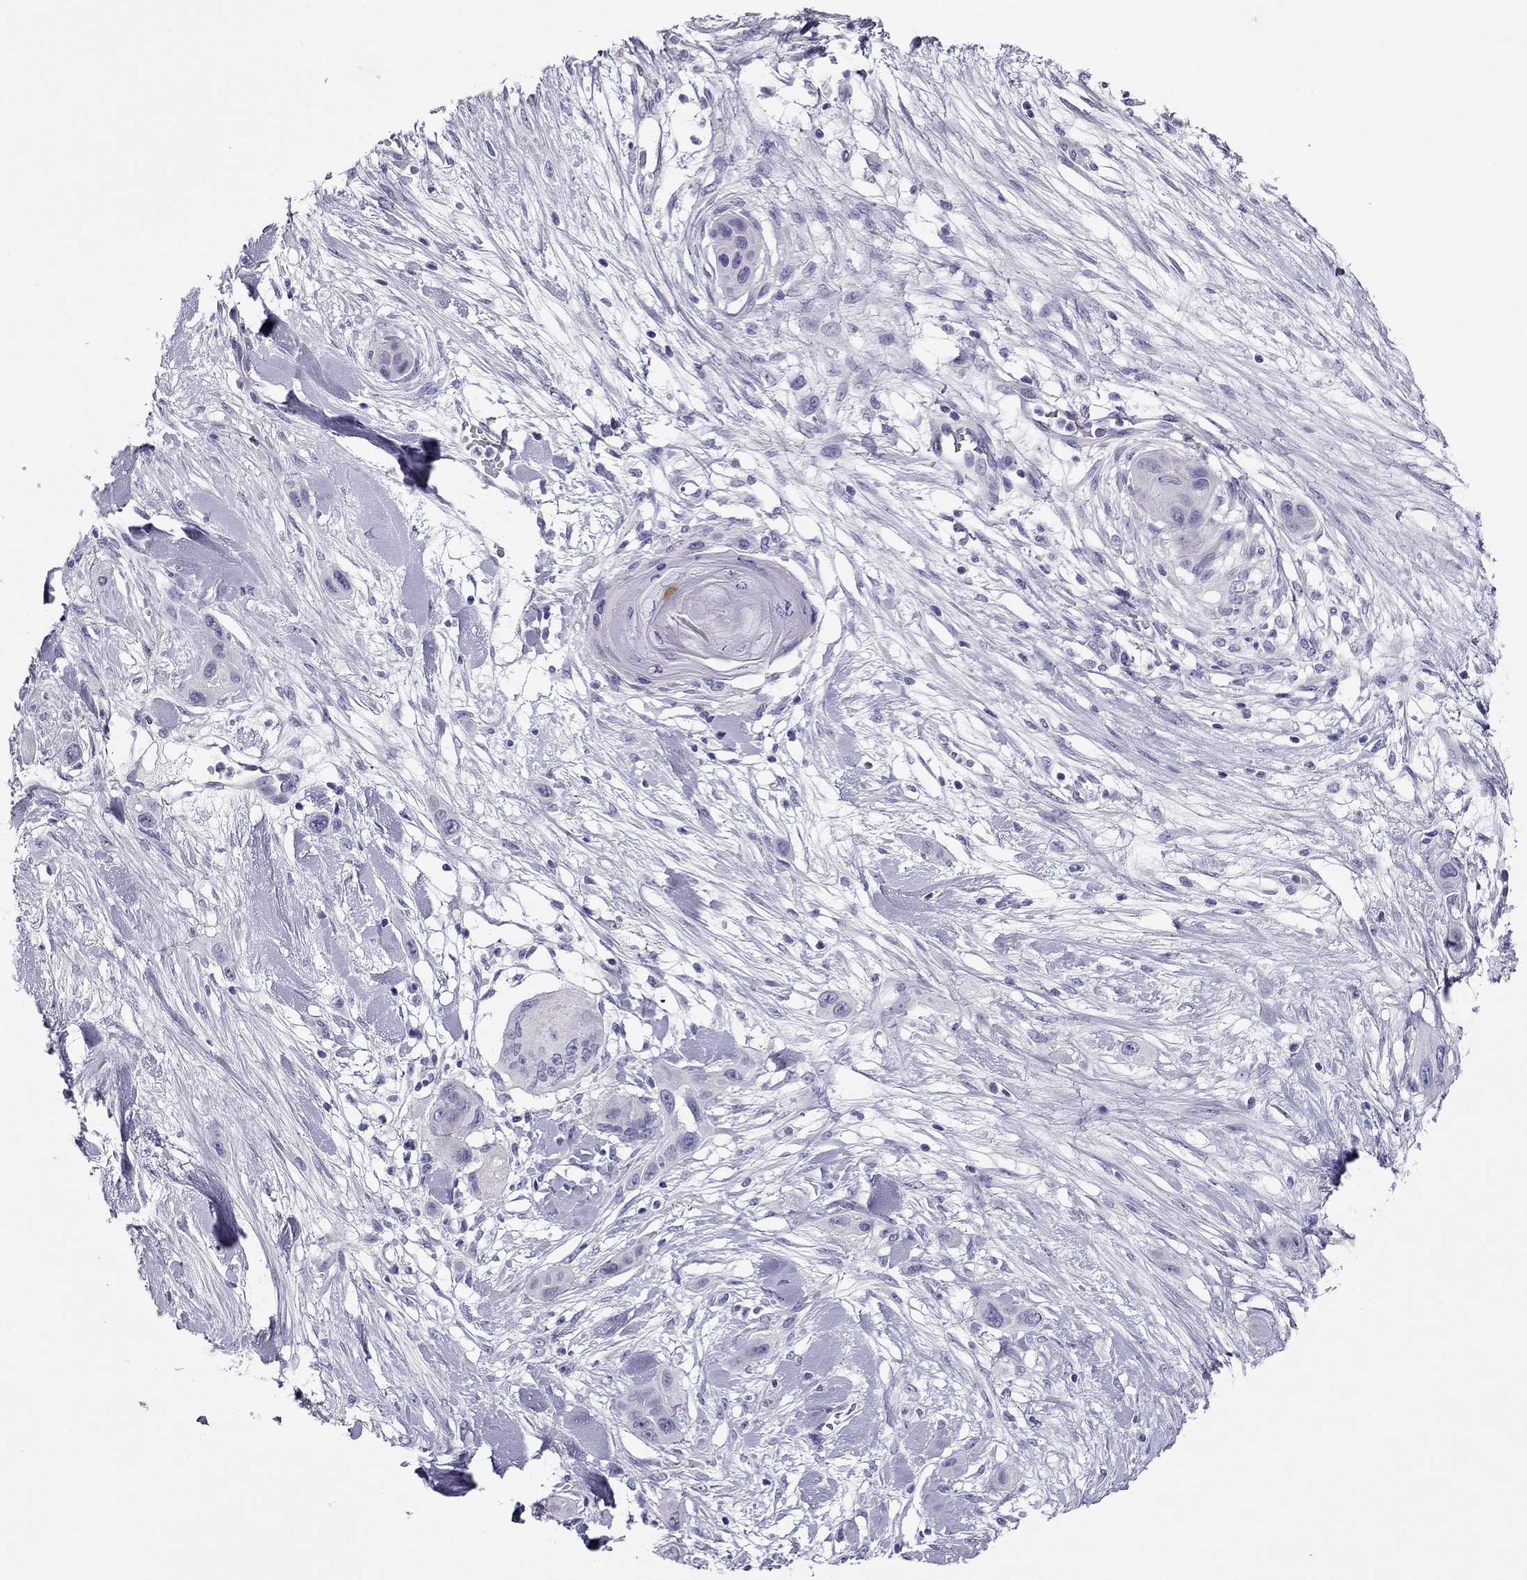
{"staining": {"intensity": "negative", "quantity": "none", "location": "none"}, "tissue": "skin cancer", "cell_type": "Tumor cells", "image_type": "cancer", "snomed": [{"axis": "morphology", "description": "Squamous cell carcinoma, NOS"}, {"axis": "topography", "description": "Skin"}], "caption": "Immunohistochemistry (IHC) histopathology image of human skin squamous cell carcinoma stained for a protein (brown), which exhibits no staining in tumor cells. (Brightfield microscopy of DAB immunohistochemistry (IHC) at high magnification).", "gene": "PDE6A", "patient": {"sex": "male", "age": 79}}